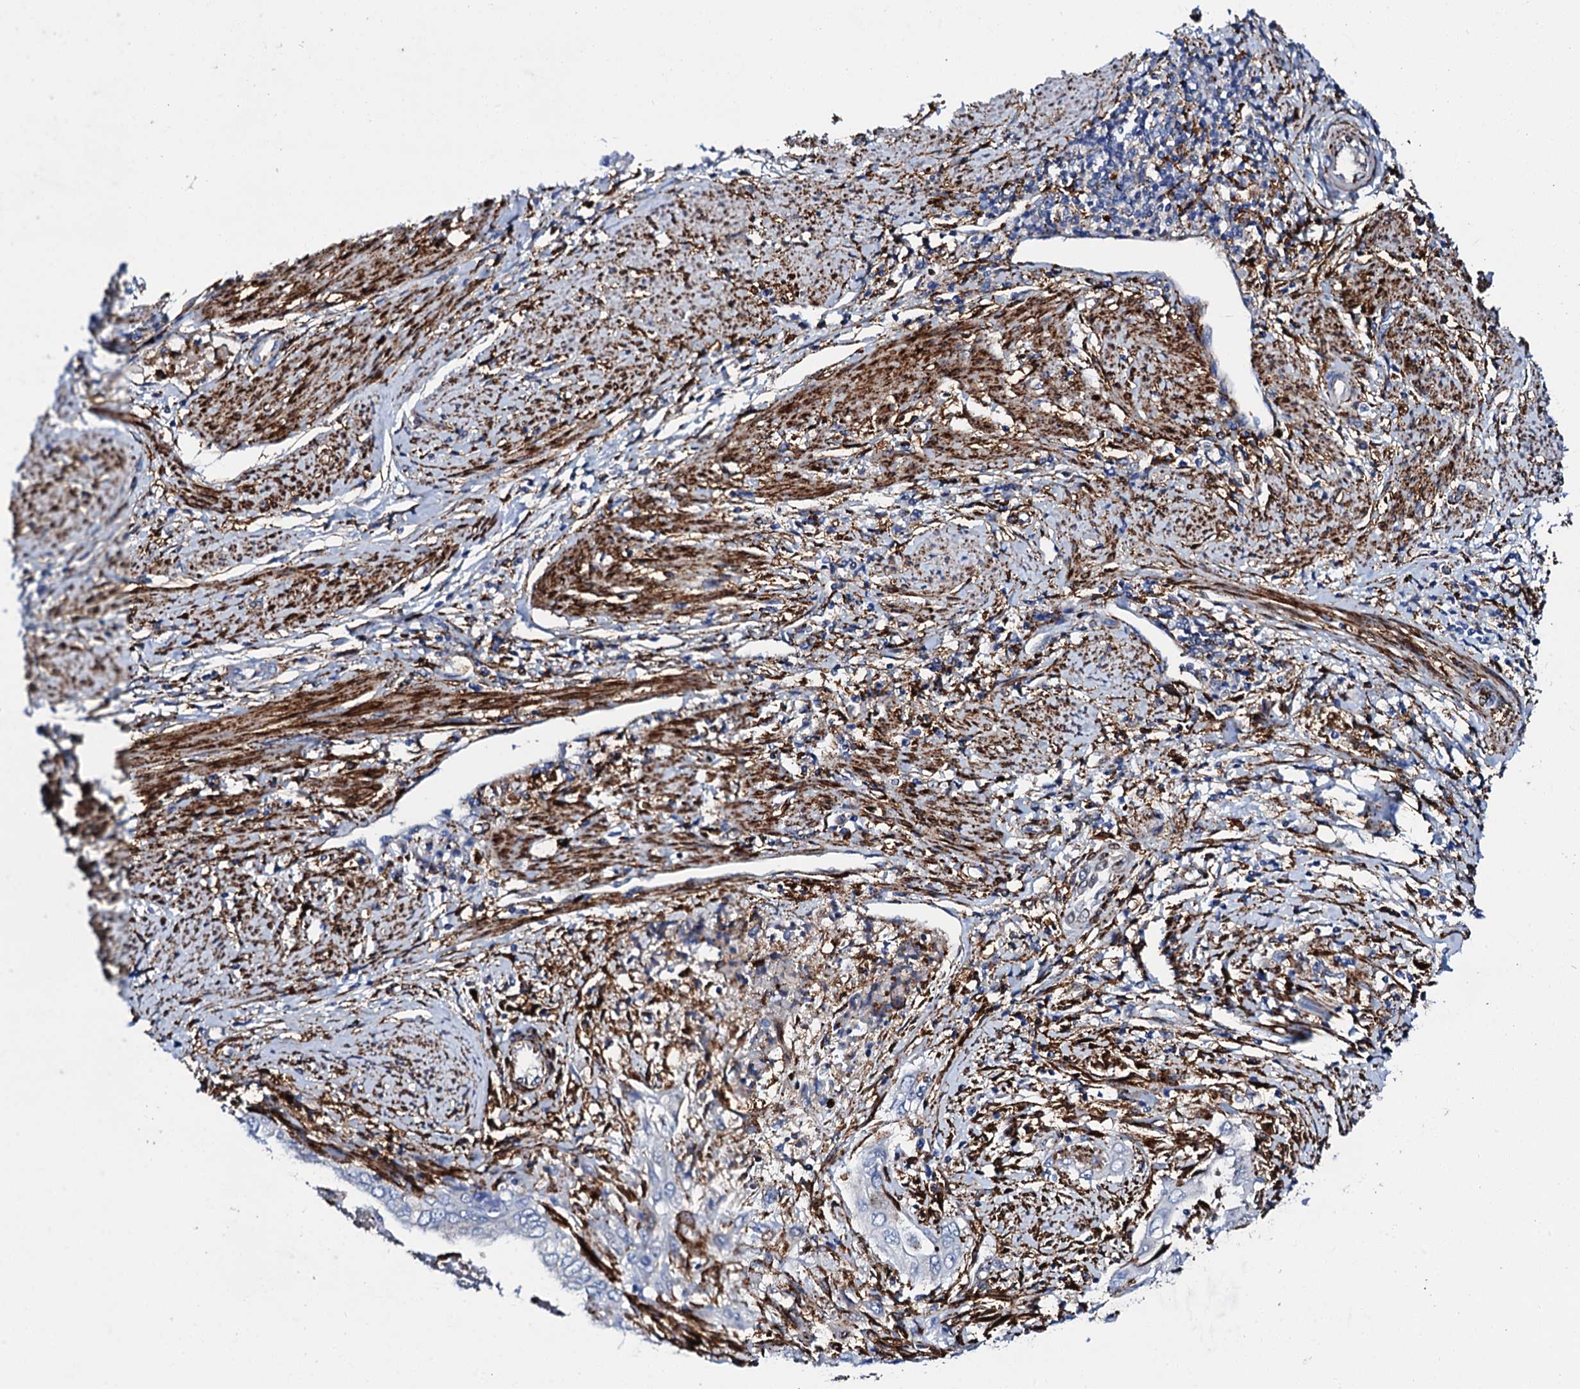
{"staining": {"intensity": "negative", "quantity": "none", "location": "none"}, "tissue": "endometrial cancer", "cell_type": "Tumor cells", "image_type": "cancer", "snomed": [{"axis": "morphology", "description": "Adenocarcinoma, NOS"}, {"axis": "topography", "description": "Uterus"}, {"axis": "topography", "description": "Endometrium"}], "caption": "Immunohistochemistry image of neoplastic tissue: human endometrial cancer stained with DAB exhibits no significant protein positivity in tumor cells.", "gene": "MED13L", "patient": {"sex": "female", "age": 70}}